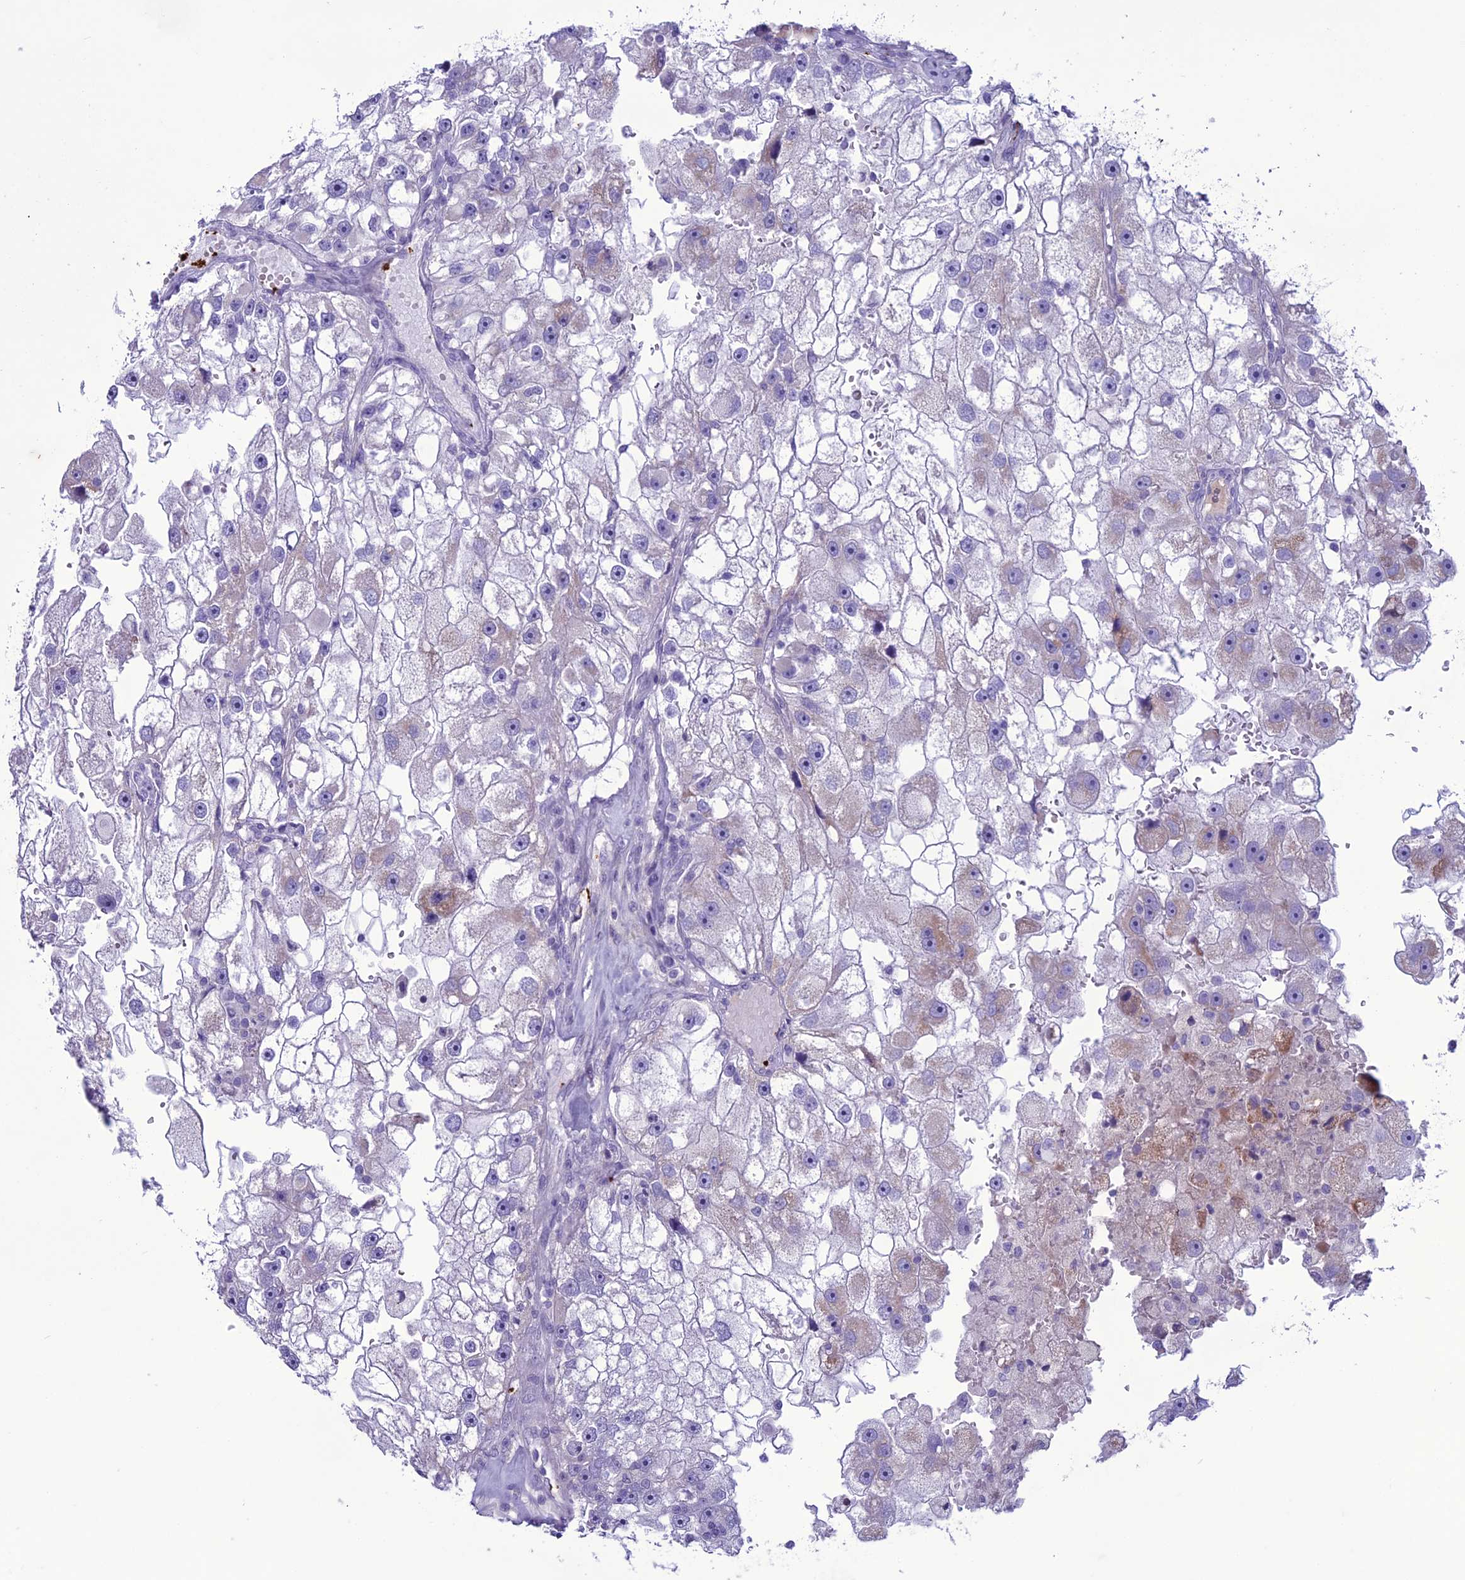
{"staining": {"intensity": "negative", "quantity": "none", "location": "none"}, "tissue": "renal cancer", "cell_type": "Tumor cells", "image_type": "cancer", "snomed": [{"axis": "morphology", "description": "Adenocarcinoma, NOS"}, {"axis": "topography", "description": "Kidney"}], "caption": "A high-resolution histopathology image shows immunohistochemistry staining of renal cancer (adenocarcinoma), which demonstrates no significant positivity in tumor cells.", "gene": "C21orf140", "patient": {"sex": "male", "age": 63}}